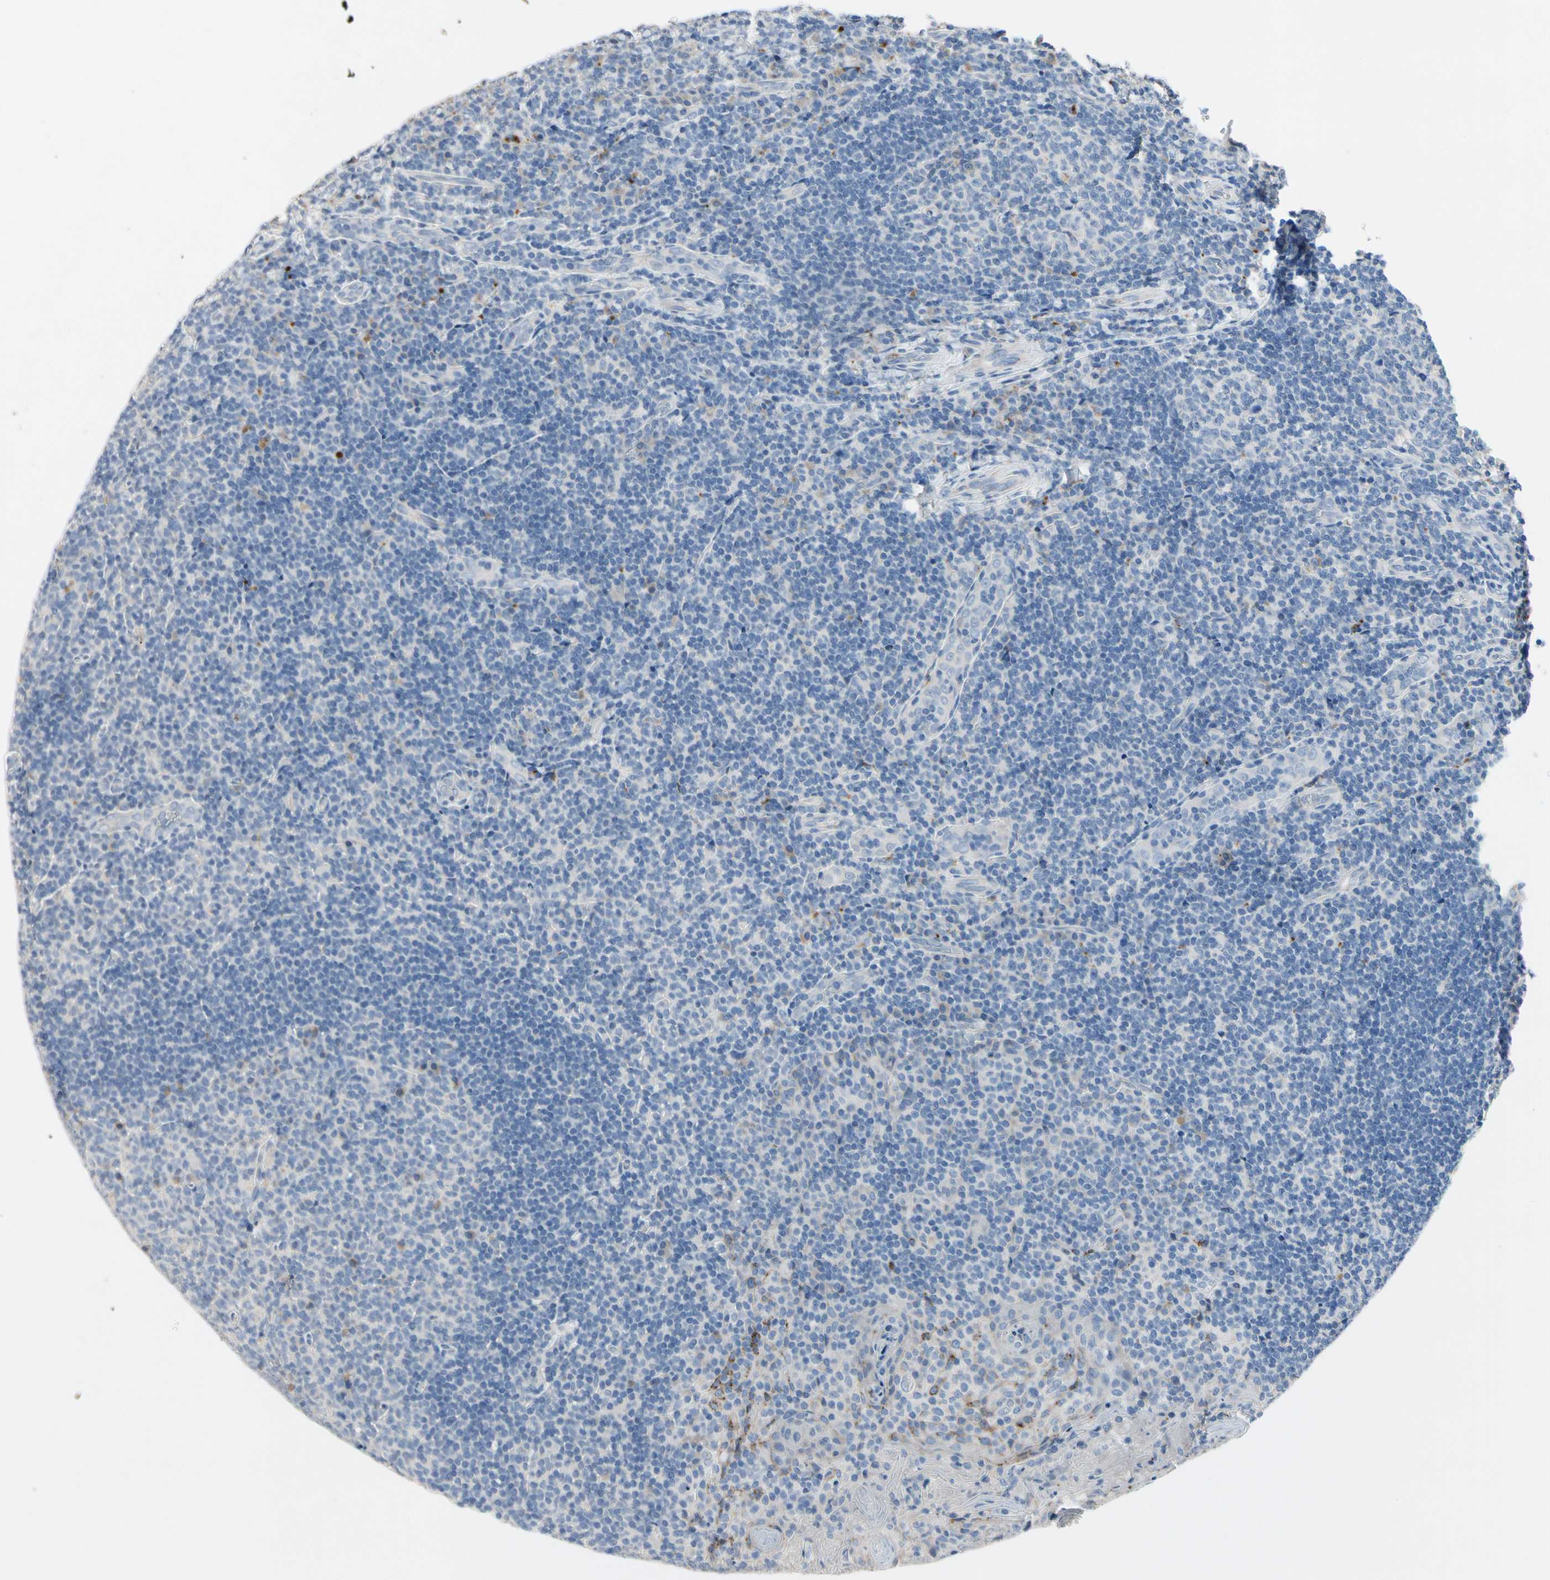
{"staining": {"intensity": "weak", "quantity": "<25%", "location": "cytoplasmic/membranous"}, "tissue": "tonsil", "cell_type": "Germinal center cells", "image_type": "normal", "snomed": [{"axis": "morphology", "description": "Normal tissue, NOS"}, {"axis": "topography", "description": "Tonsil"}], "caption": "This is an immunohistochemistry micrograph of benign human tonsil. There is no staining in germinal center cells.", "gene": "RETSAT", "patient": {"sex": "male", "age": 17}}